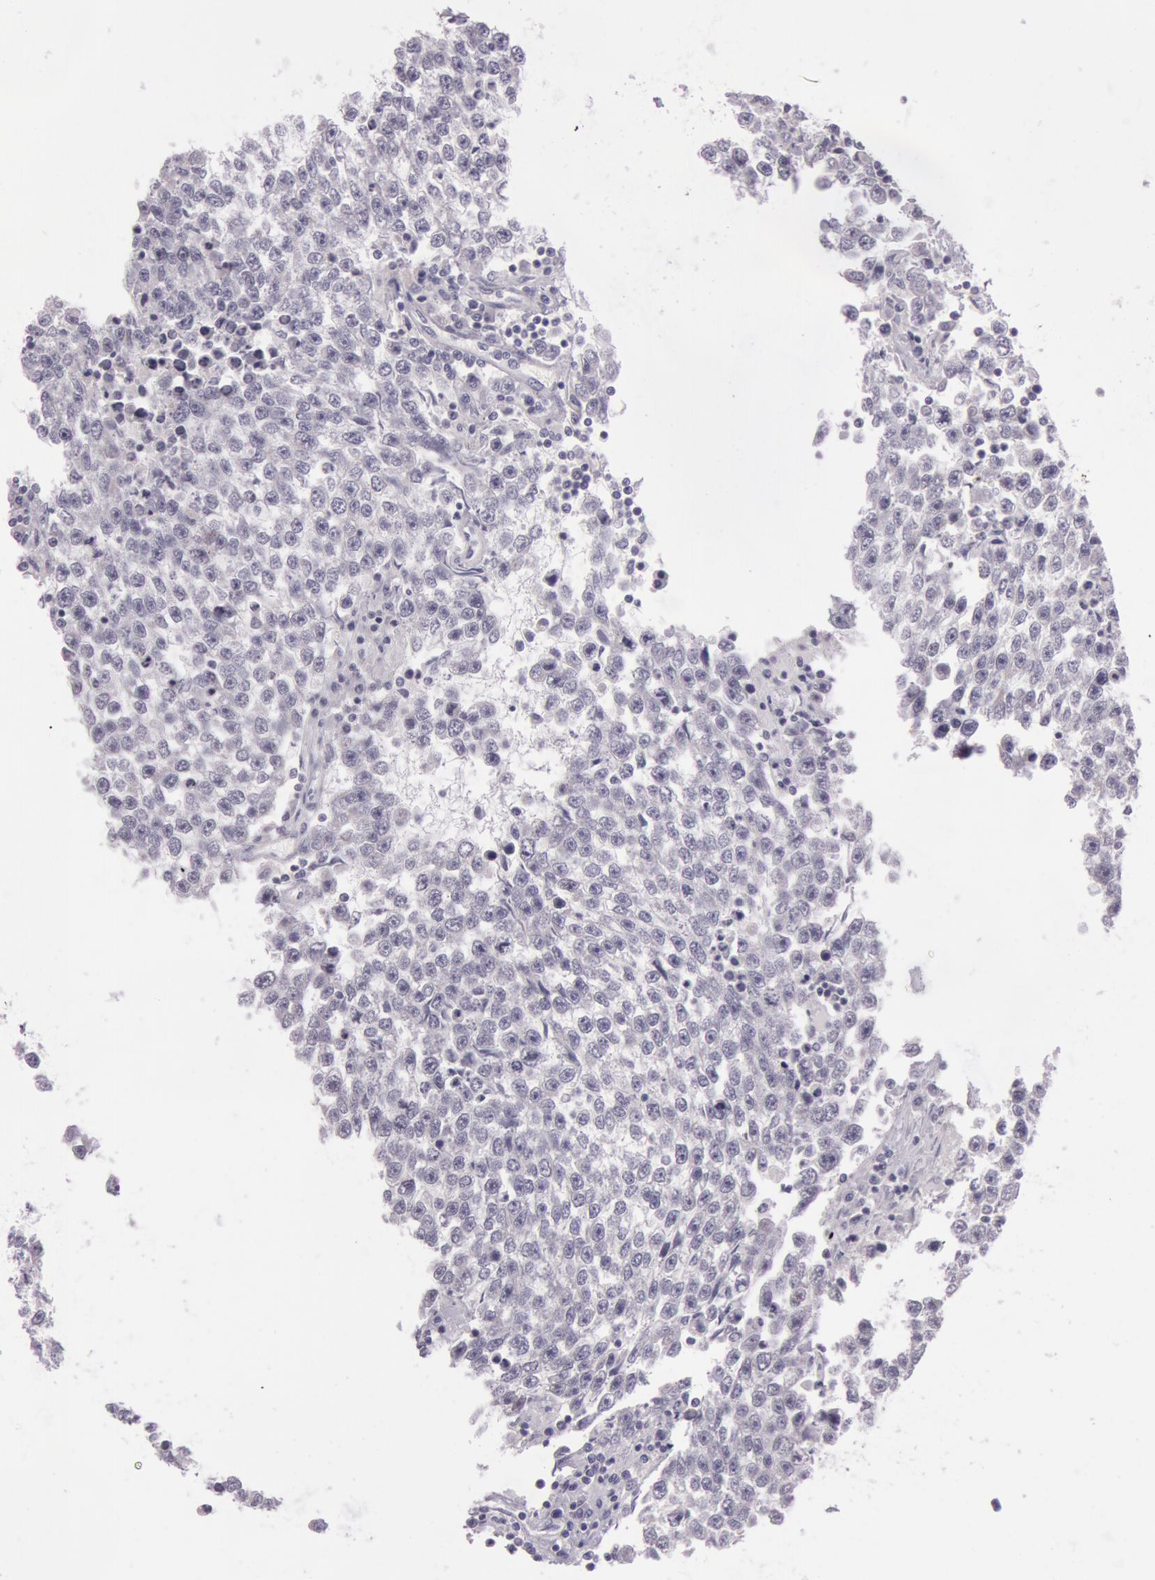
{"staining": {"intensity": "negative", "quantity": "none", "location": "none"}, "tissue": "testis cancer", "cell_type": "Tumor cells", "image_type": "cancer", "snomed": [{"axis": "morphology", "description": "Seminoma, NOS"}, {"axis": "topography", "description": "Testis"}], "caption": "Micrograph shows no protein expression in tumor cells of testis seminoma tissue.", "gene": "RBMY1F", "patient": {"sex": "male", "age": 36}}